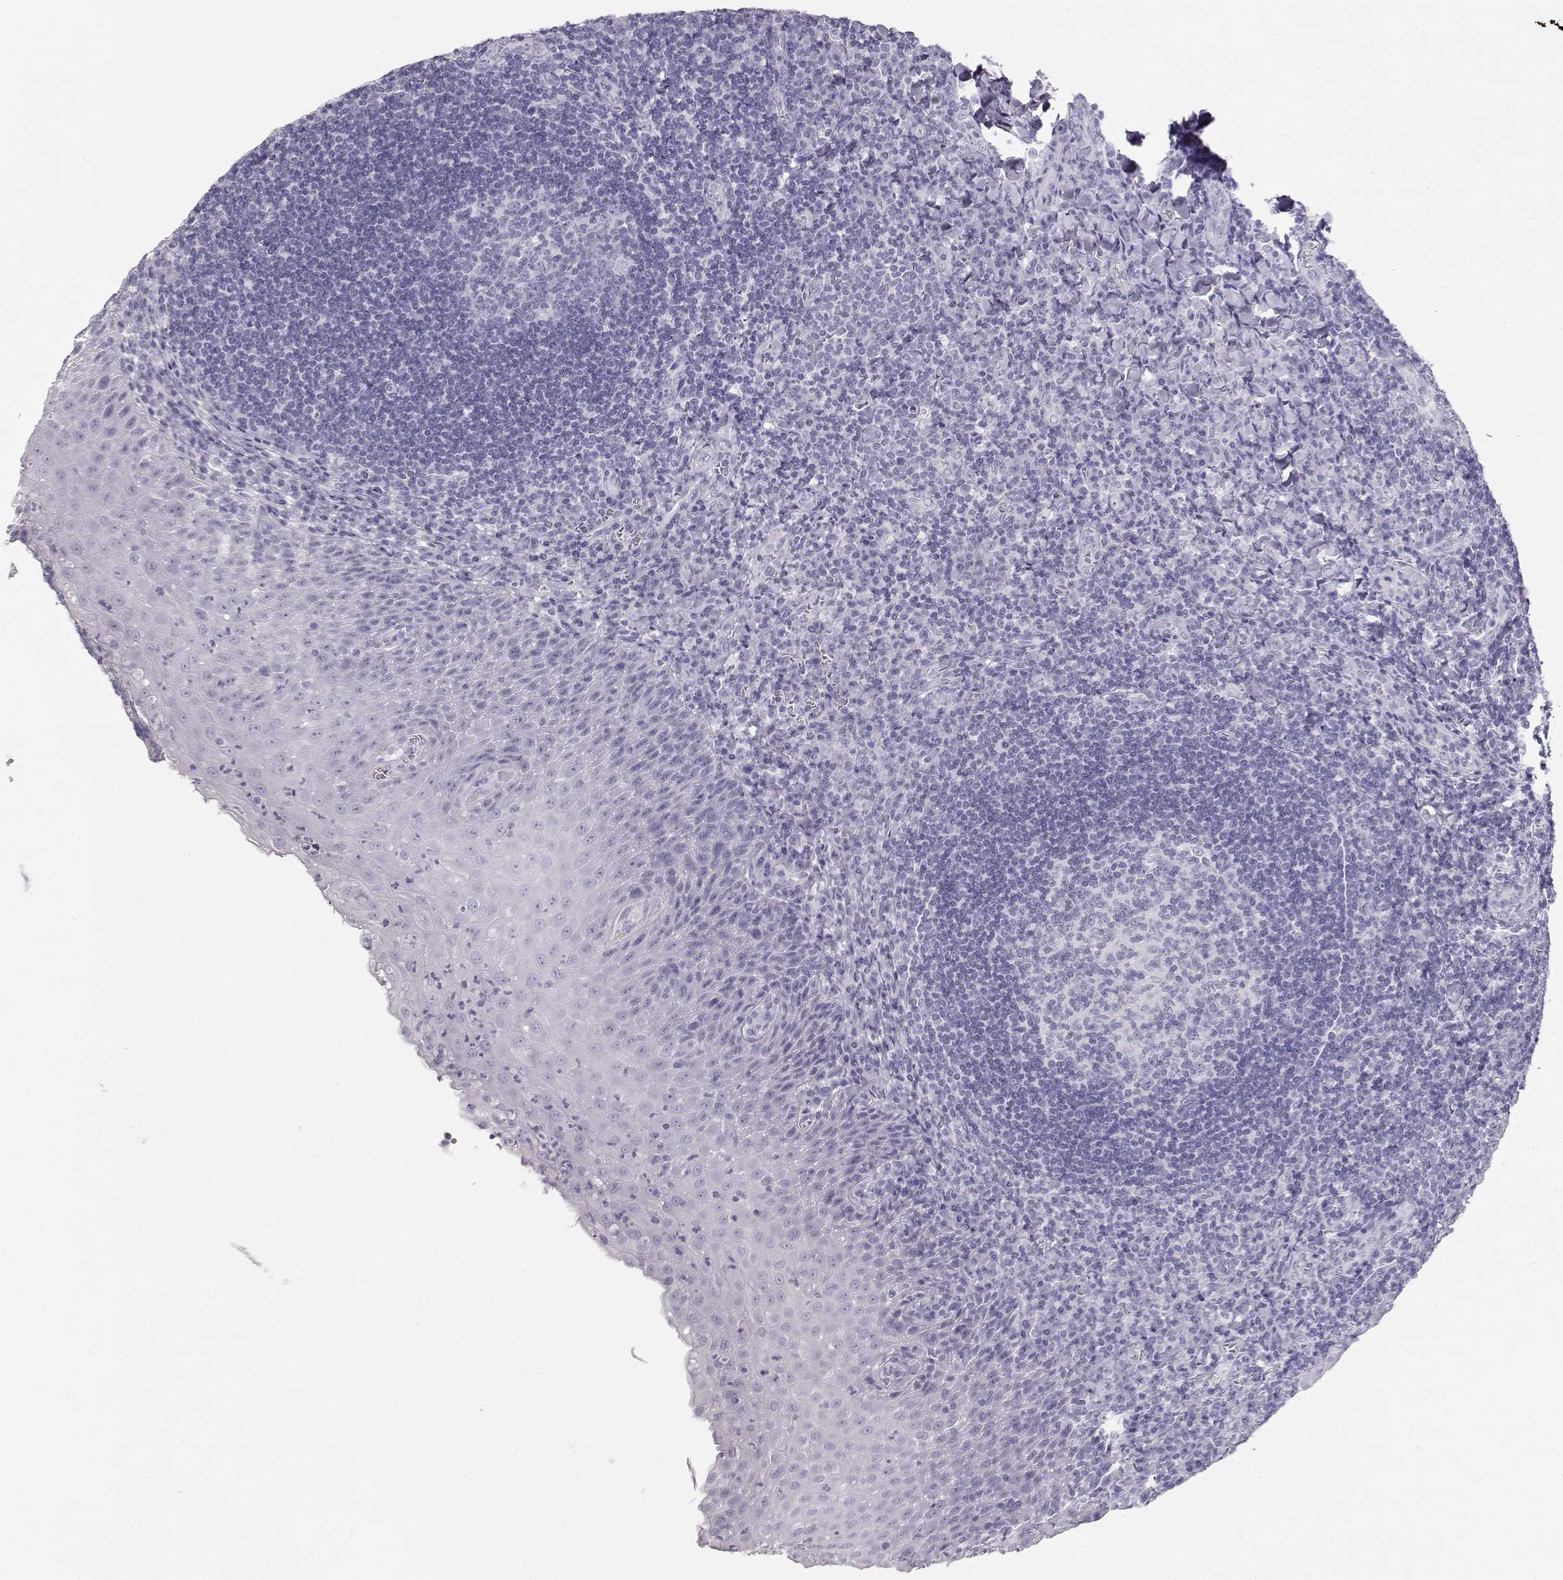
{"staining": {"intensity": "negative", "quantity": "none", "location": "none"}, "tissue": "tonsil", "cell_type": "Germinal center cells", "image_type": "normal", "snomed": [{"axis": "morphology", "description": "Normal tissue, NOS"}, {"axis": "morphology", "description": "Inflammation, NOS"}, {"axis": "topography", "description": "Tonsil"}], "caption": "A micrograph of human tonsil is negative for staining in germinal center cells.", "gene": "TKTL1", "patient": {"sex": "female", "age": 31}}